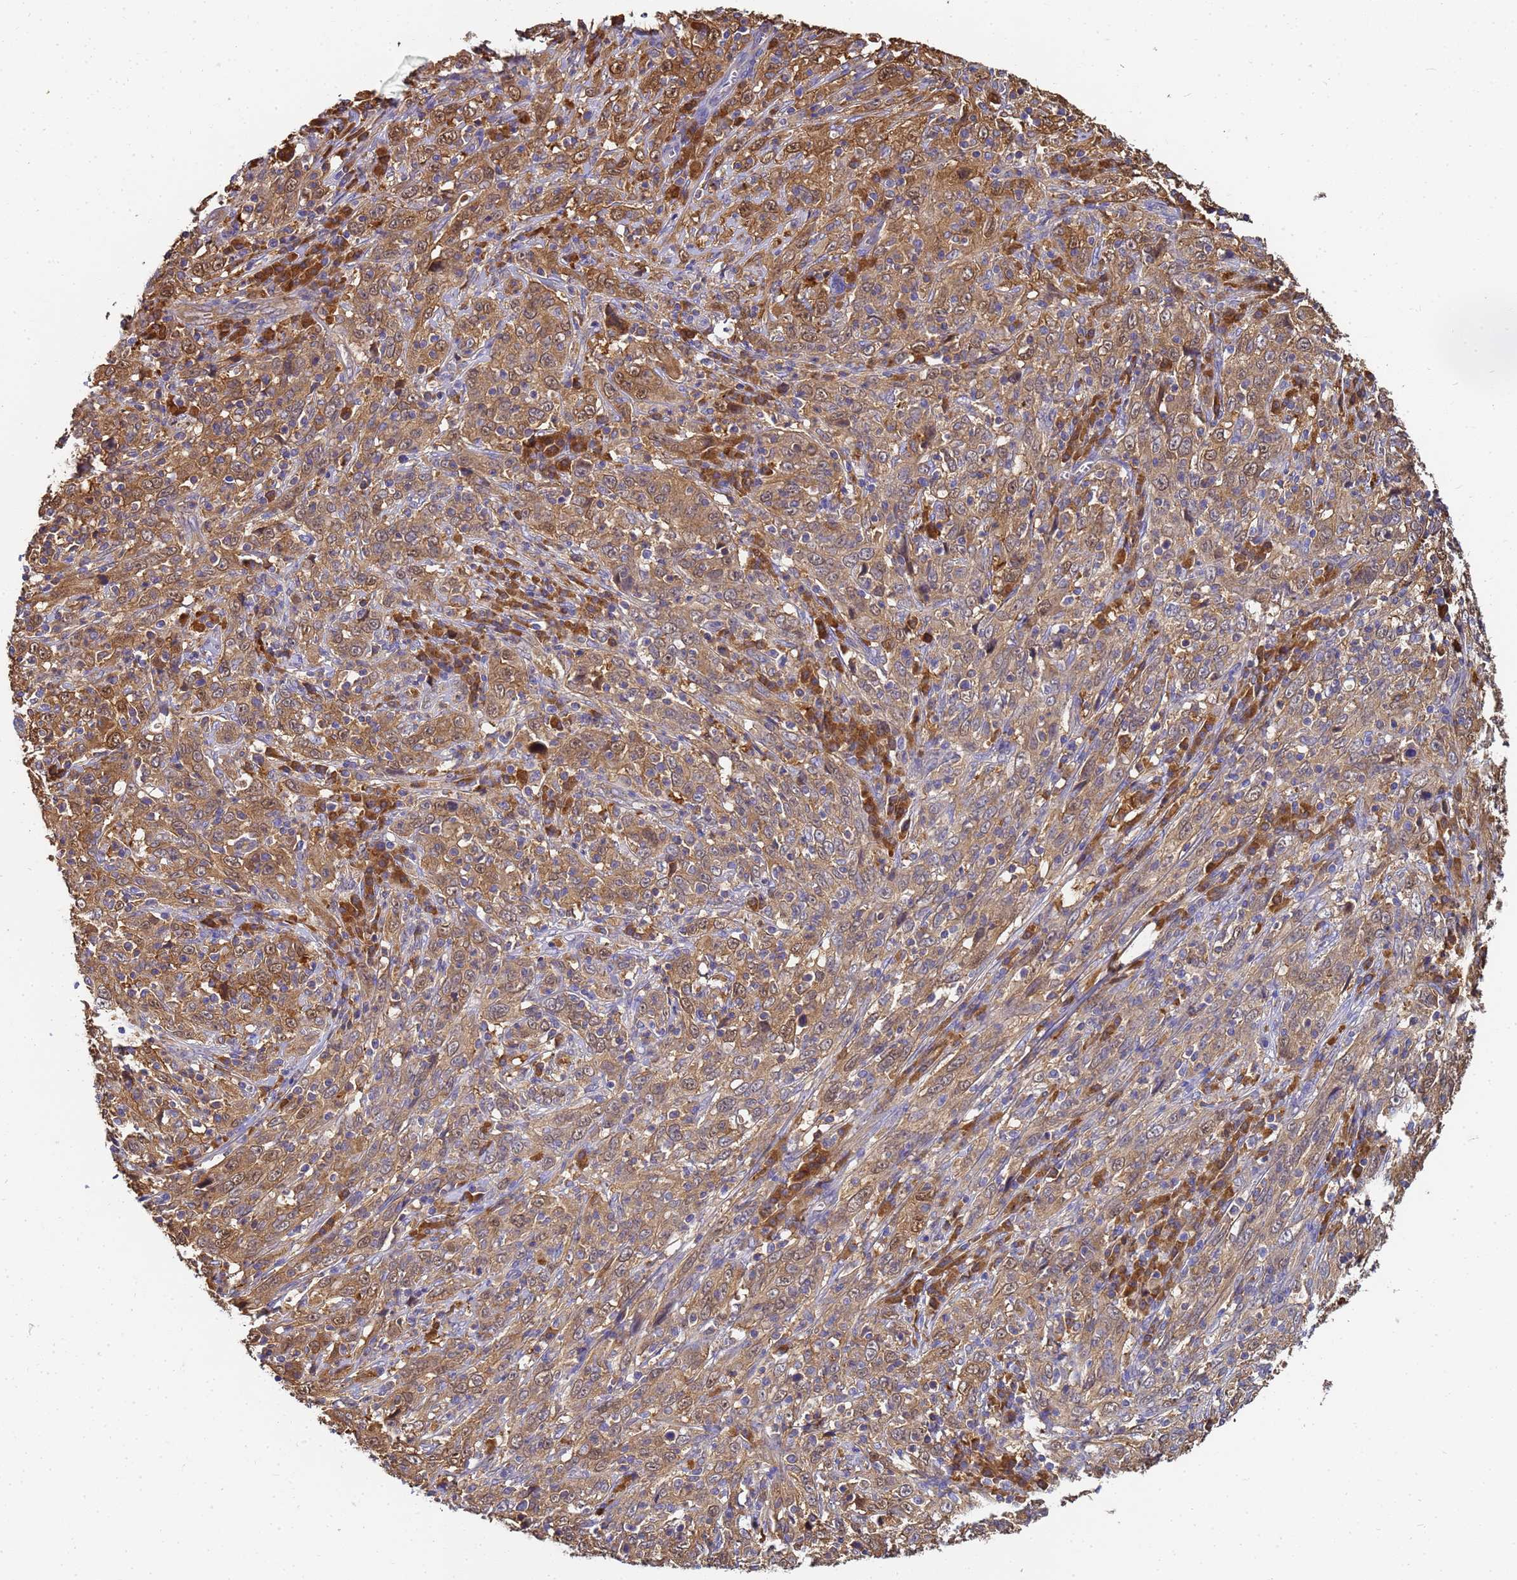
{"staining": {"intensity": "moderate", "quantity": ">75%", "location": "cytoplasmic/membranous,nuclear"}, "tissue": "cervical cancer", "cell_type": "Tumor cells", "image_type": "cancer", "snomed": [{"axis": "morphology", "description": "Squamous cell carcinoma, NOS"}, {"axis": "topography", "description": "Cervix"}], "caption": "About >75% of tumor cells in human cervical cancer (squamous cell carcinoma) reveal moderate cytoplasmic/membranous and nuclear protein positivity as visualized by brown immunohistochemical staining.", "gene": "NME1-NME2", "patient": {"sex": "female", "age": 46}}